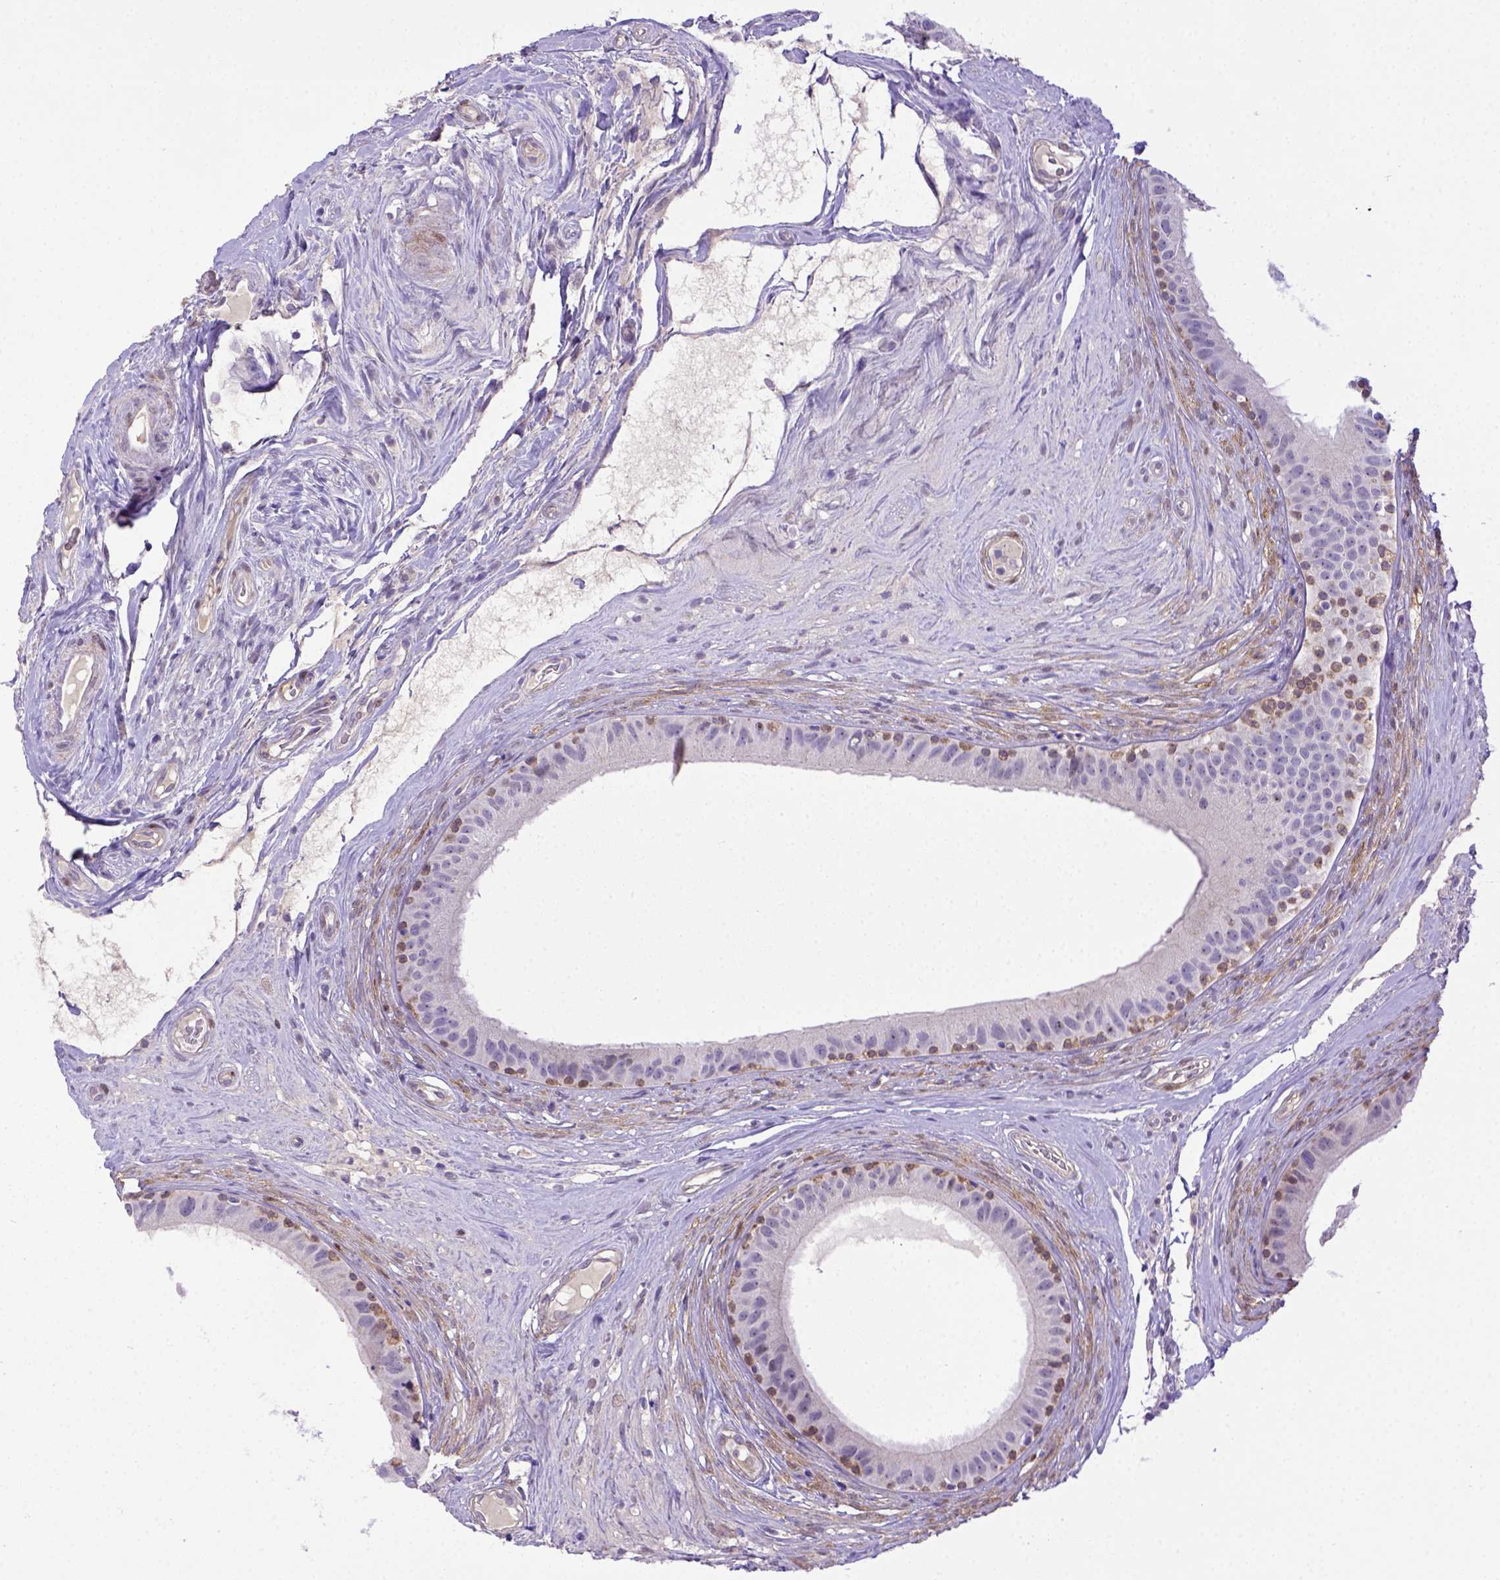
{"staining": {"intensity": "moderate", "quantity": "<25%", "location": "cytoplasmic/membranous"}, "tissue": "epididymis", "cell_type": "Glandular cells", "image_type": "normal", "snomed": [{"axis": "morphology", "description": "Normal tissue, NOS"}, {"axis": "topography", "description": "Epididymis"}], "caption": "The histopathology image displays immunohistochemical staining of benign epididymis. There is moderate cytoplasmic/membranous expression is seen in about <25% of glandular cells.", "gene": "BTN1A1", "patient": {"sex": "male", "age": 59}}